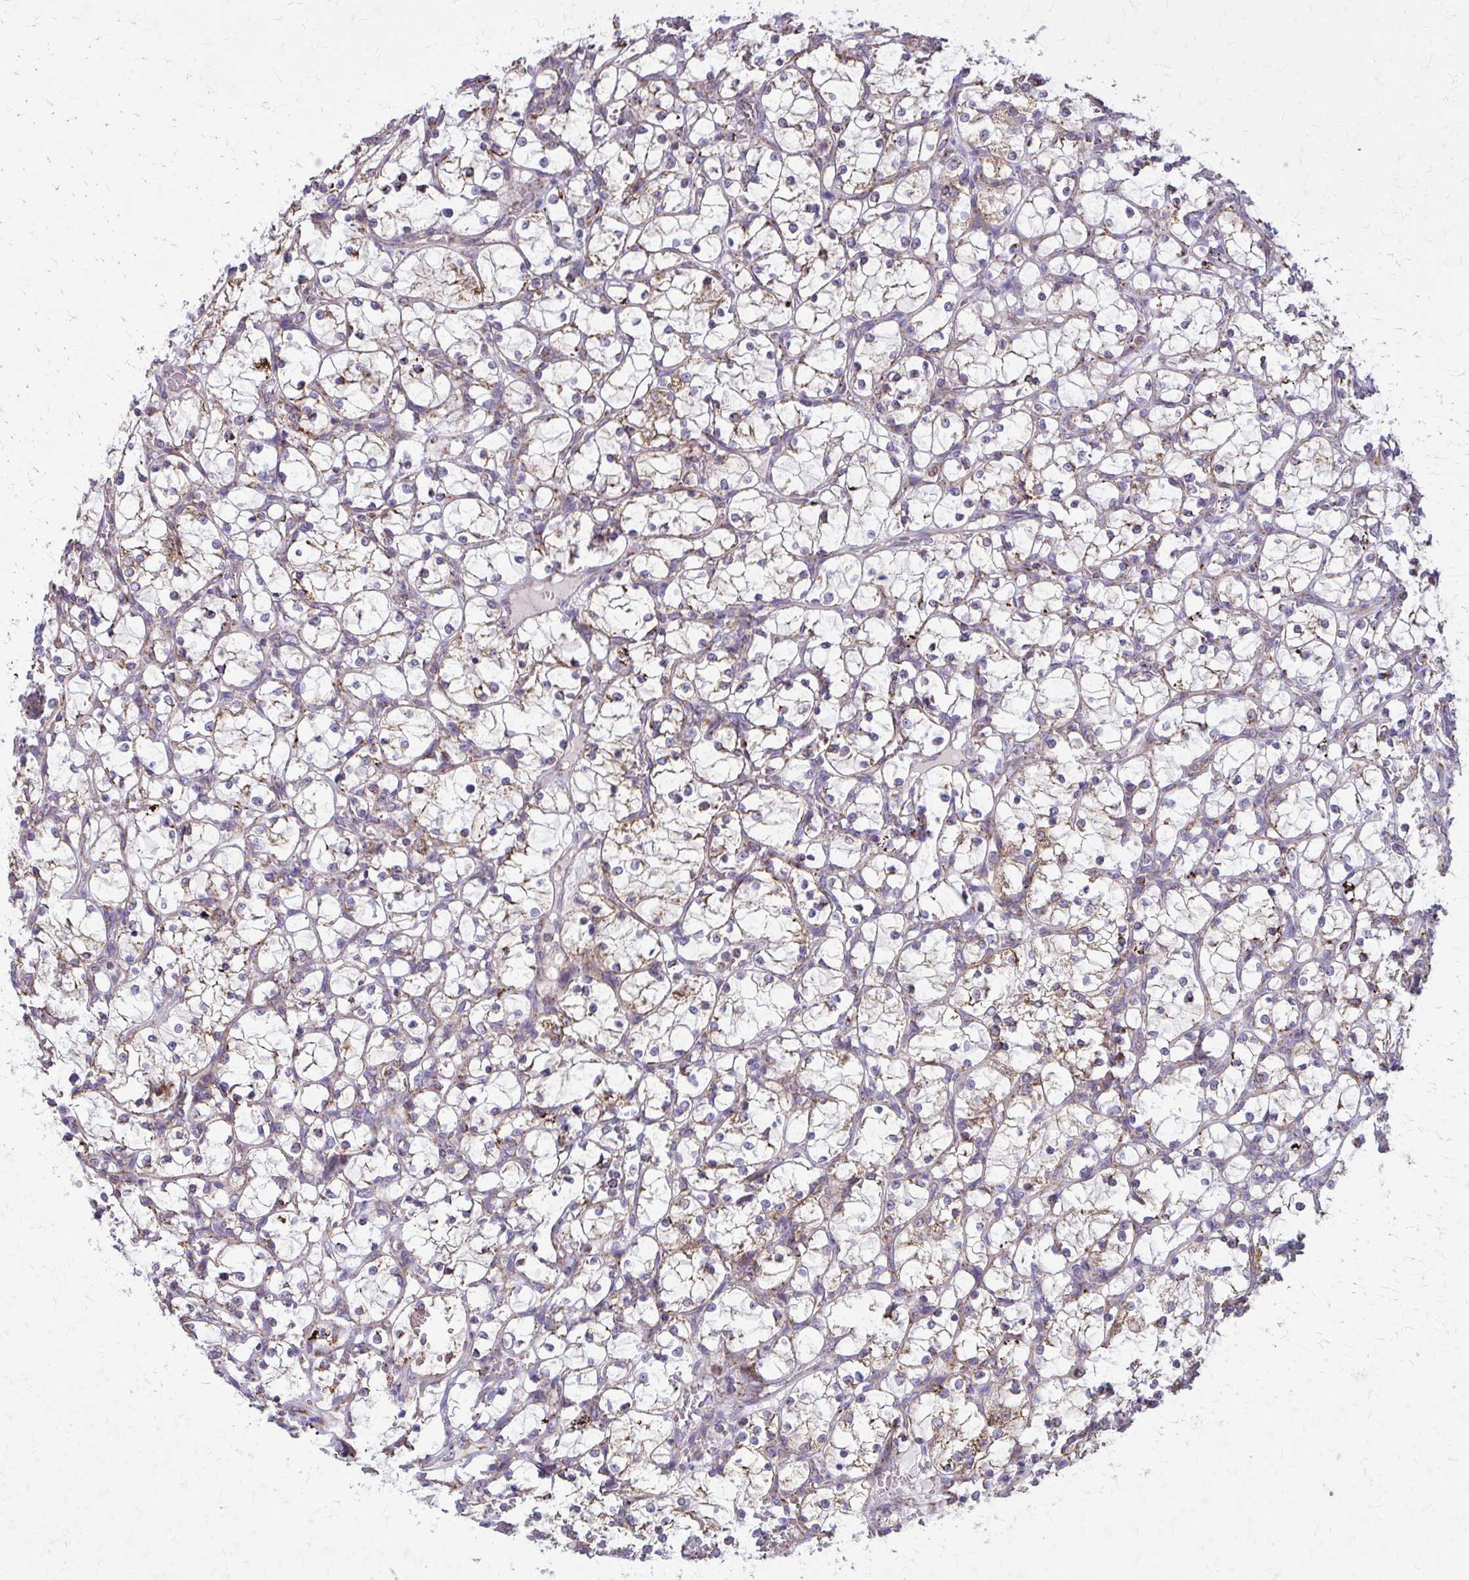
{"staining": {"intensity": "weak", "quantity": "<25%", "location": "cytoplasmic/membranous"}, "tissue": "renal cancer", "cell_type": "Tumor cells", "image_type": "cancer", "snomed": [{"axis": "morphology", "description": "Adenocarcinoma, NOS"}, {"axis": "topography", "description": "Kidney"}], "caption": "Adenocarcinoma (renal) stained for a protein using immunohistochemistry (IHC) reveals no staining tumor cells.", "gene": "TVP23A", "patient": {"sex": "female", "age": 69}}